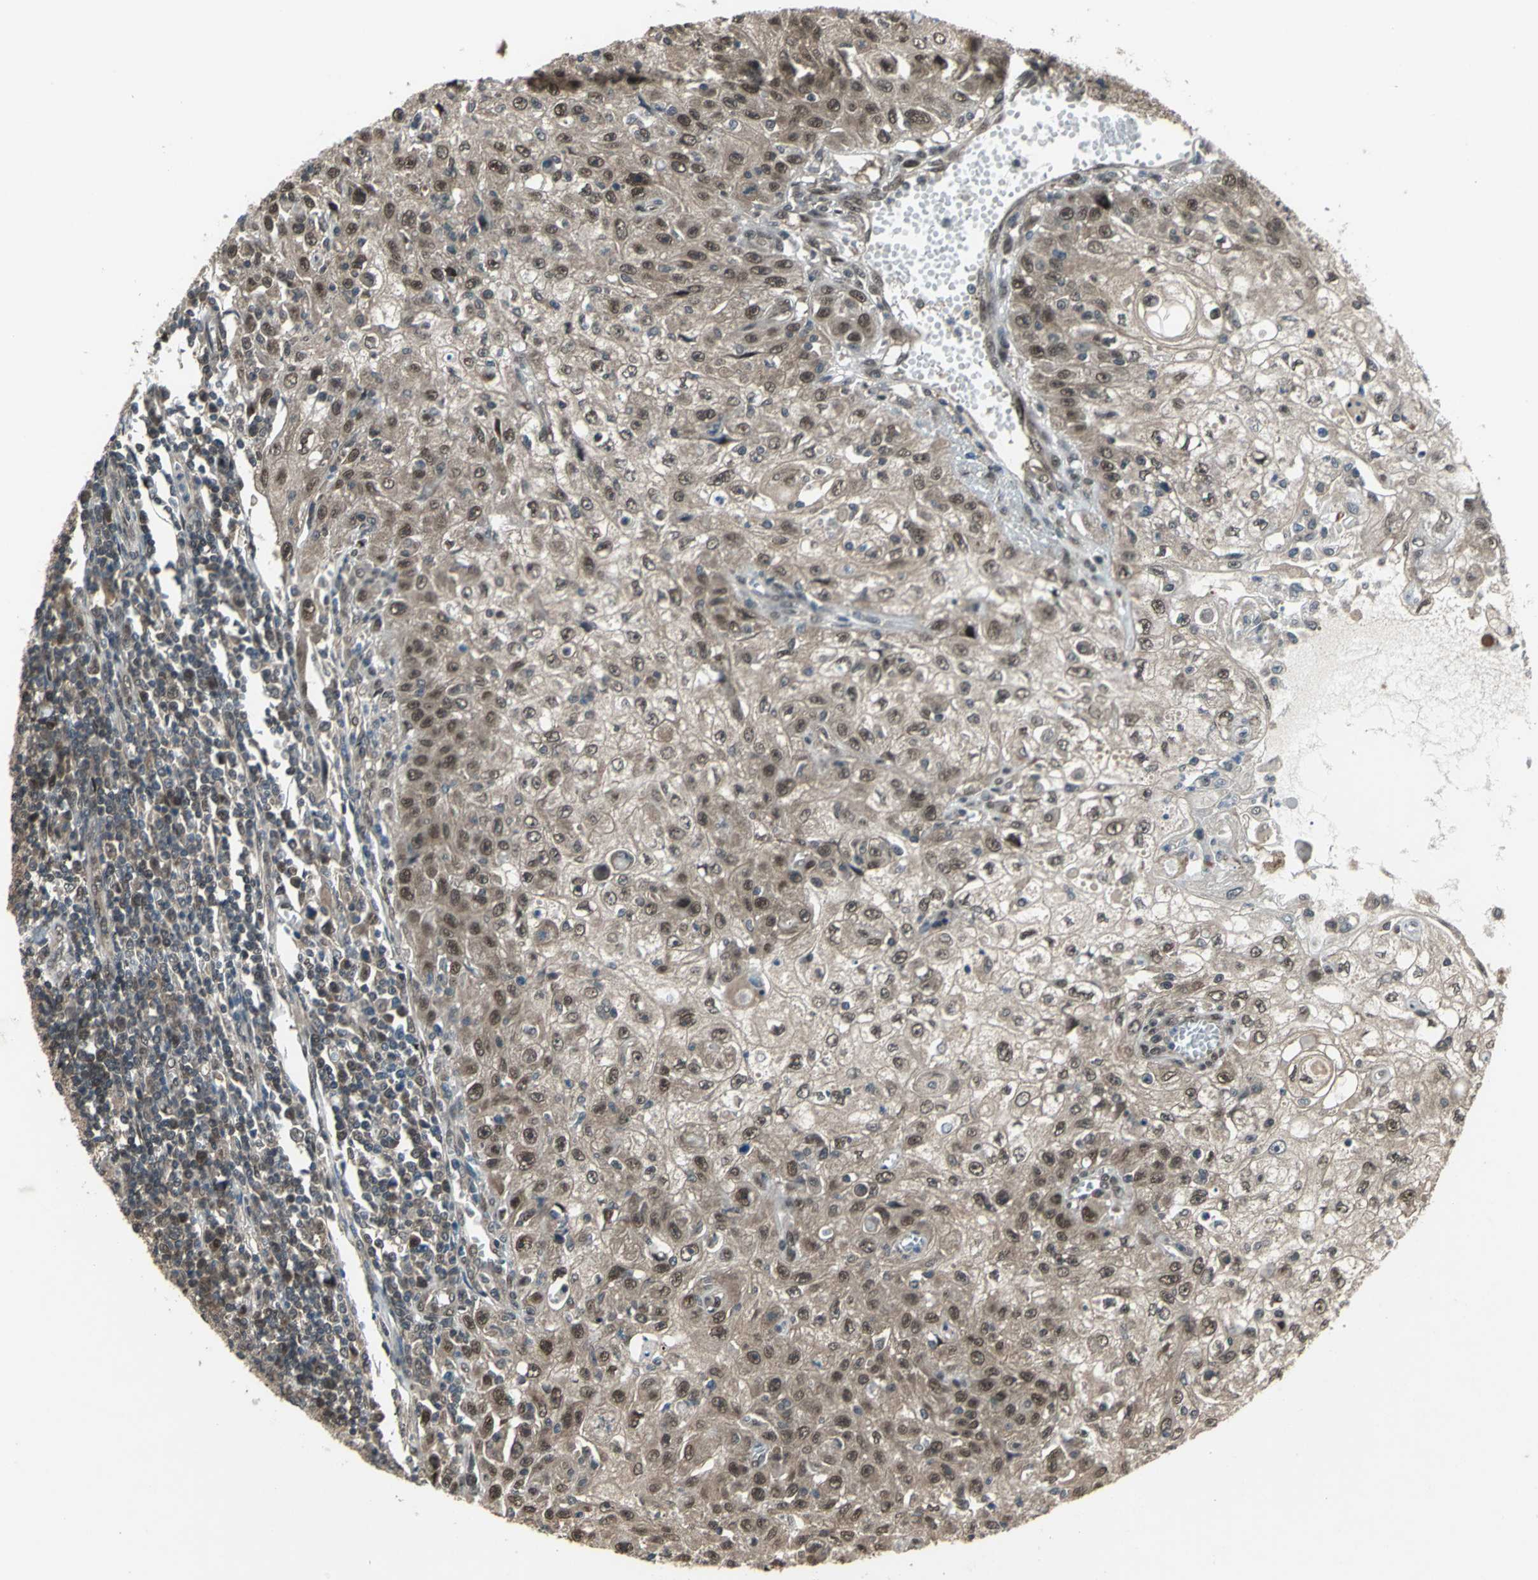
{"staining": {"intensity": "weak", "quantity": ">75%", "location": "cytoplasmic/membranous,nuclear"}, "tissue": "skin cancer", "cell_type": "Tumor cells", "image_type": "cancer", "snomed": [{"axis": "morphology", "description": "Squamous cell carcinoma, NOS"}, {"axis": "topography", "description": "Skin"}], "caption": "Human skin cancer stained with a brown dye demonstrates weak cytoplasmic/membranous and nuclear positive expression in about >75% of tumor cells.", "gene": "COPS5", "patient": {"sex": "male", "age": 75}}